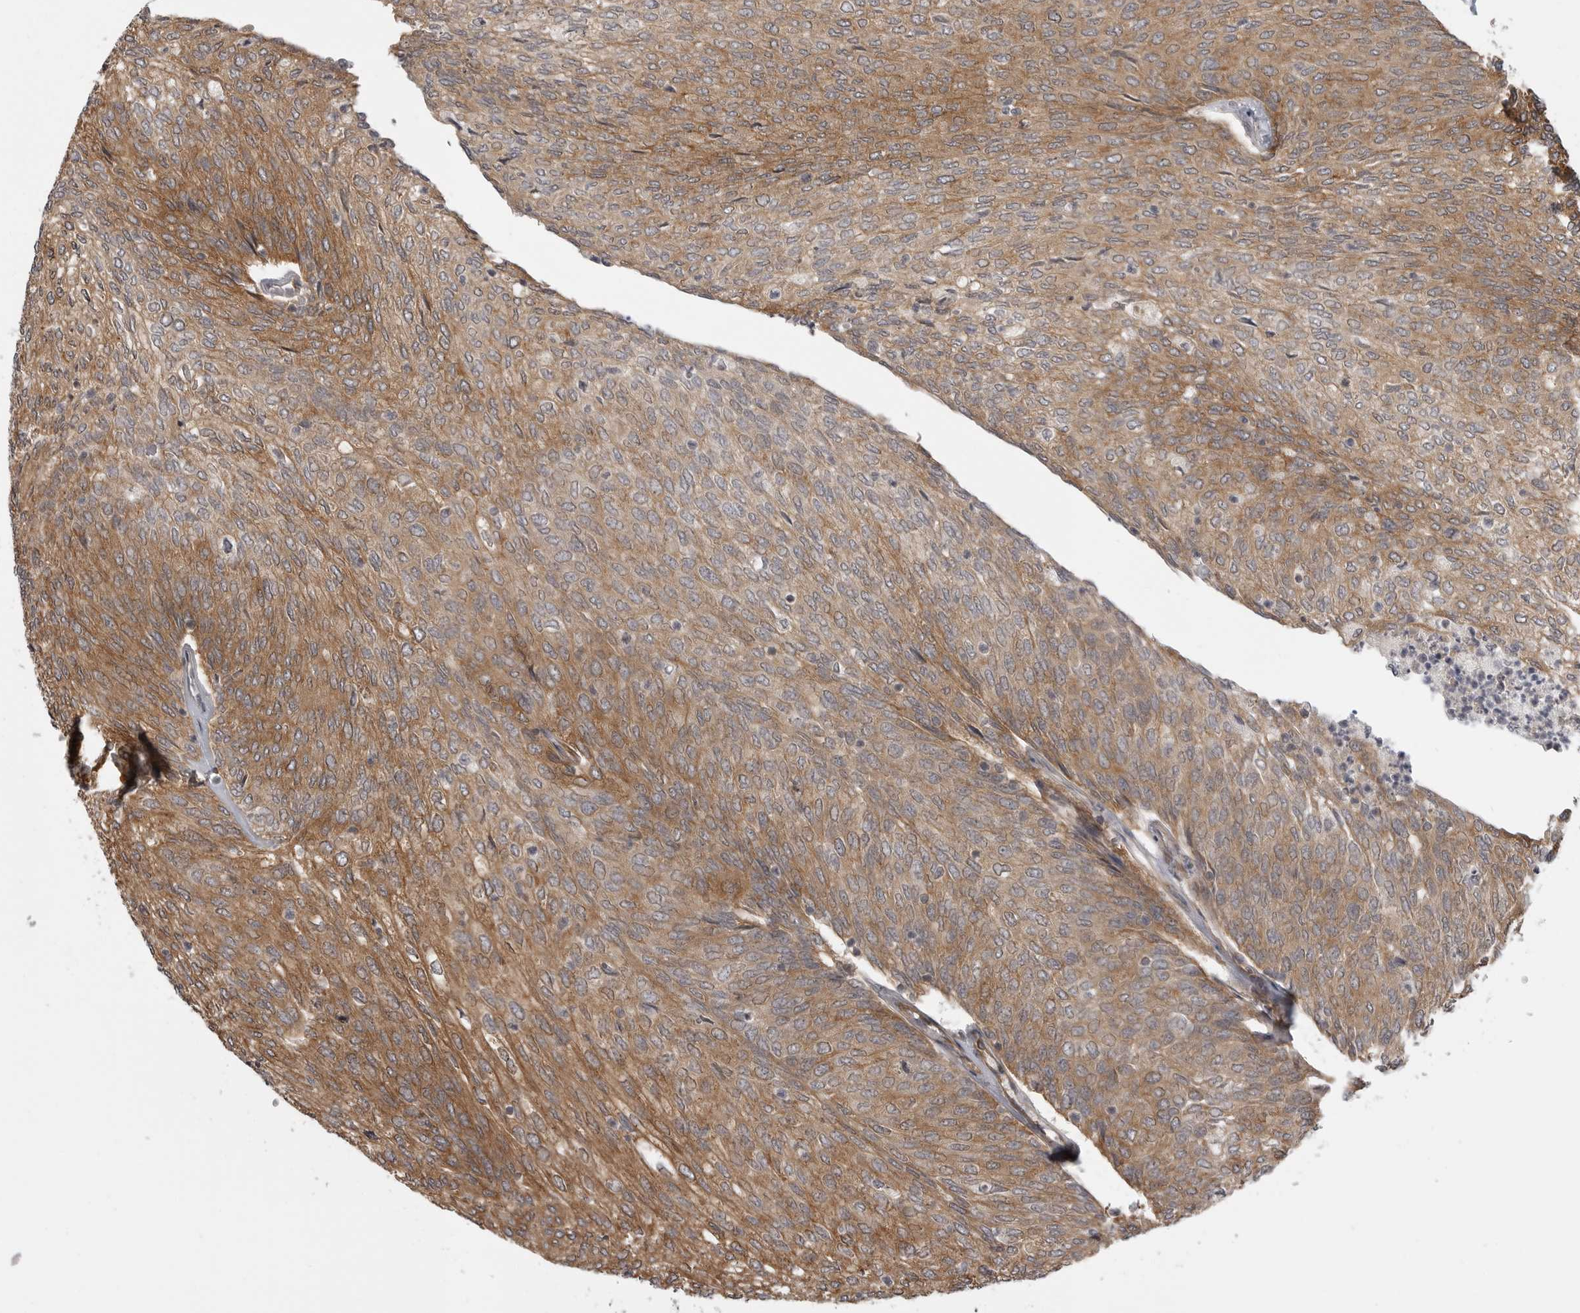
{"staining": {"intensity": "moderate", "quantity": ">75%", "location": "cytoplasmic/membranous"}, "tissue": "urothelial cancer", "cell_type": "Tumor cells", "image_type": "cancer", "snomed": [{"axis": "morphology", "description": "Urothelial carcinoma, Low grade"}, {"axis": "topography", "description": "Urinary bladder"}], "caption": "Low-grade urothelial carcinoma stained for a protein (brown) exhibits moderate cytoplasmic/membranous positive staining in about >75% of tumor cells.", "gene": "LRRC45", "patient": {"sex": "female", "age": 79}}